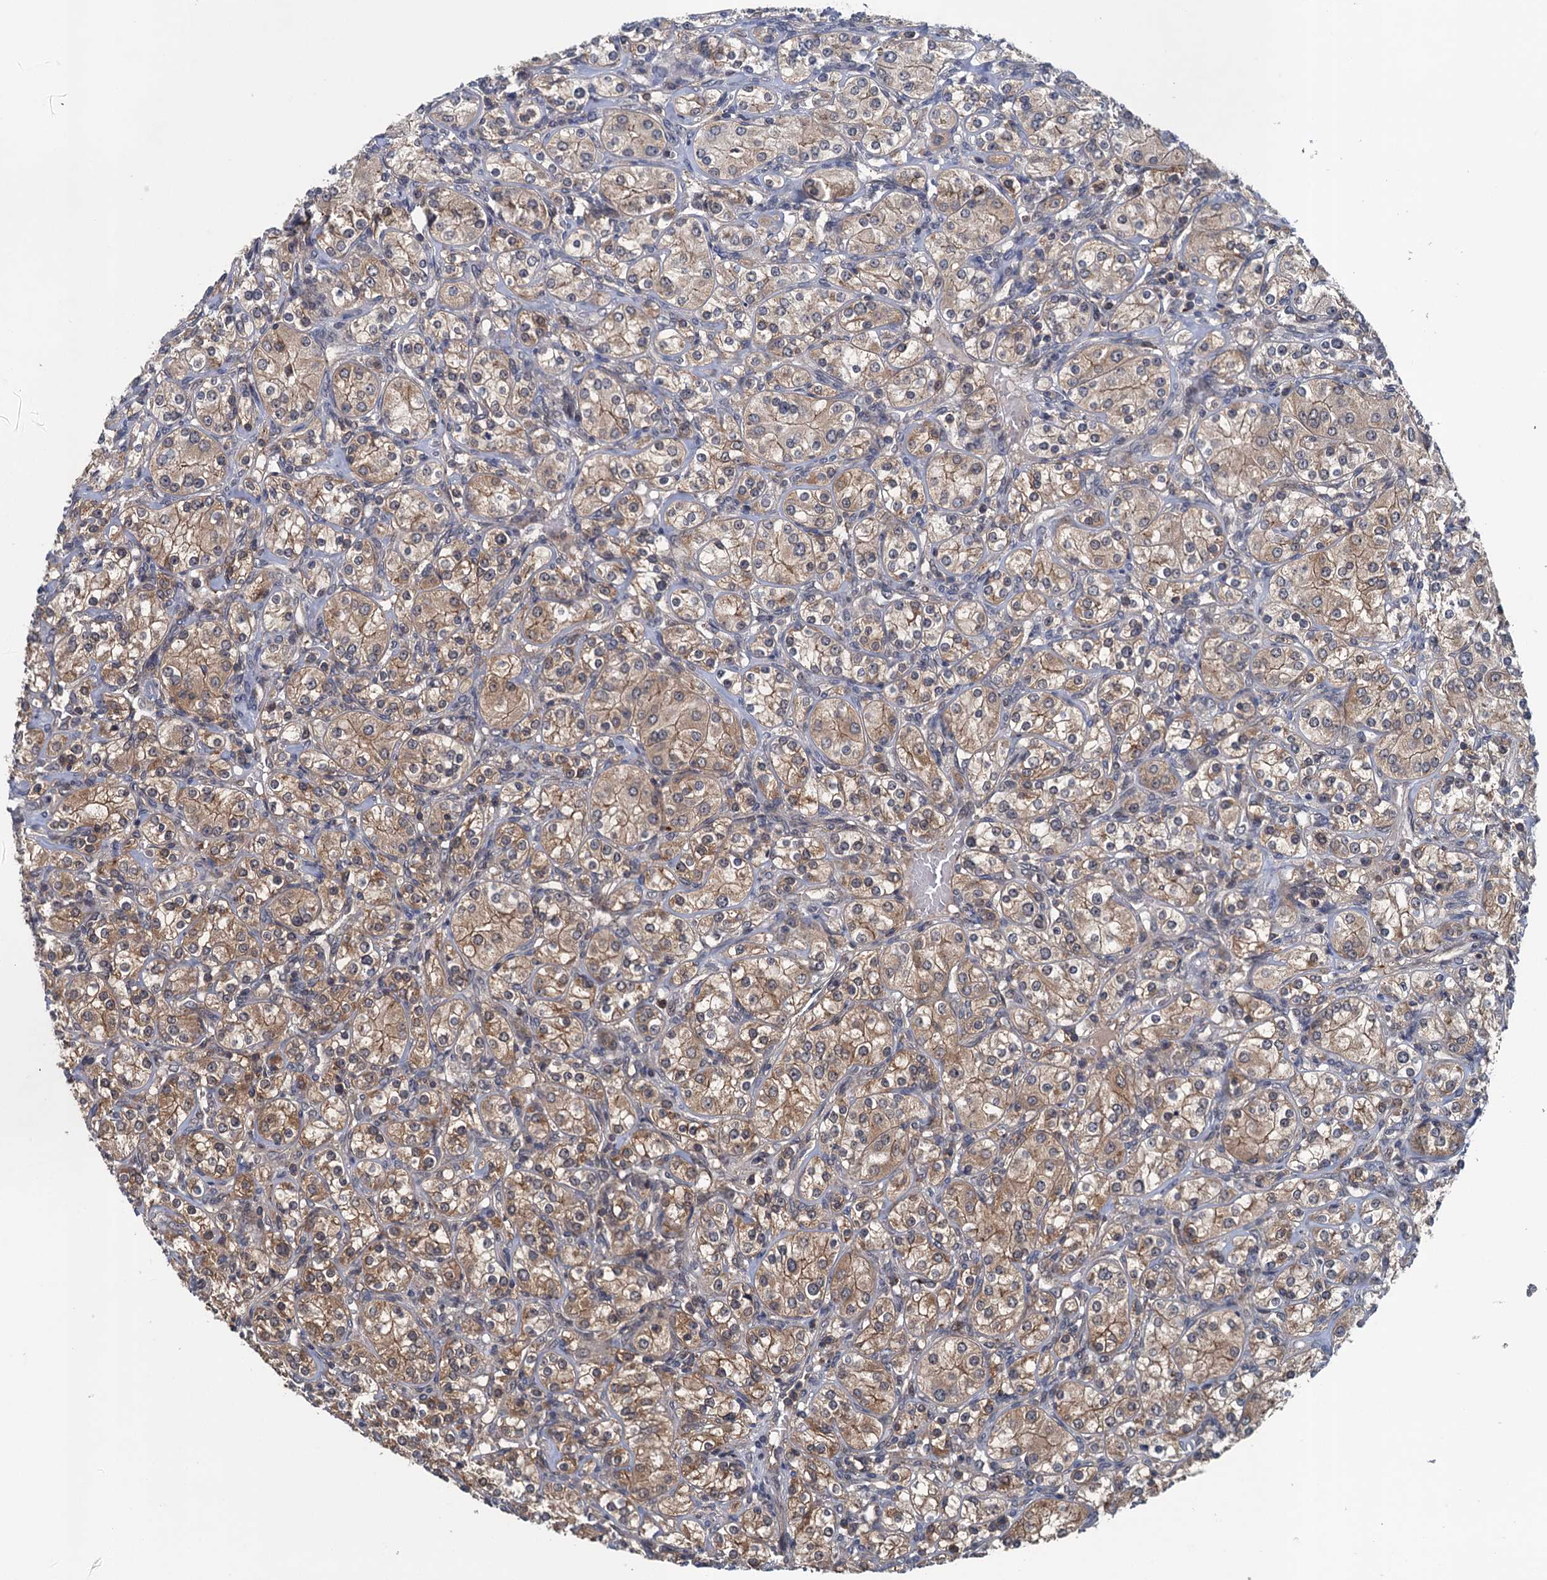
{"staining": {"intensity": "moderate", "quantity": ">75%", "location": "cytoplasmic/membranous"}, "tissue": "renal cancer", "cell_type": "Tumor cells", "image_type": "cancer", "snomed": [{"axis": "morphology", "description": "Adenocarcinoma, NOS"}, {"axis": "topography", "description": "Kidney"}], "caption": "Immunohistochemistry (IHC) photomicrograph of neoplastic tissue: human renal cancer stained using immunohistochemistry (IHC) shows medium levels of moderate protein expression localized specifically in the cytoplasmic/membranous of tumor cells, appearing as a cytoplasmic/membranous brown color.", "gene": "RNF165", "patient": {"sex": "male", "age": 77}}